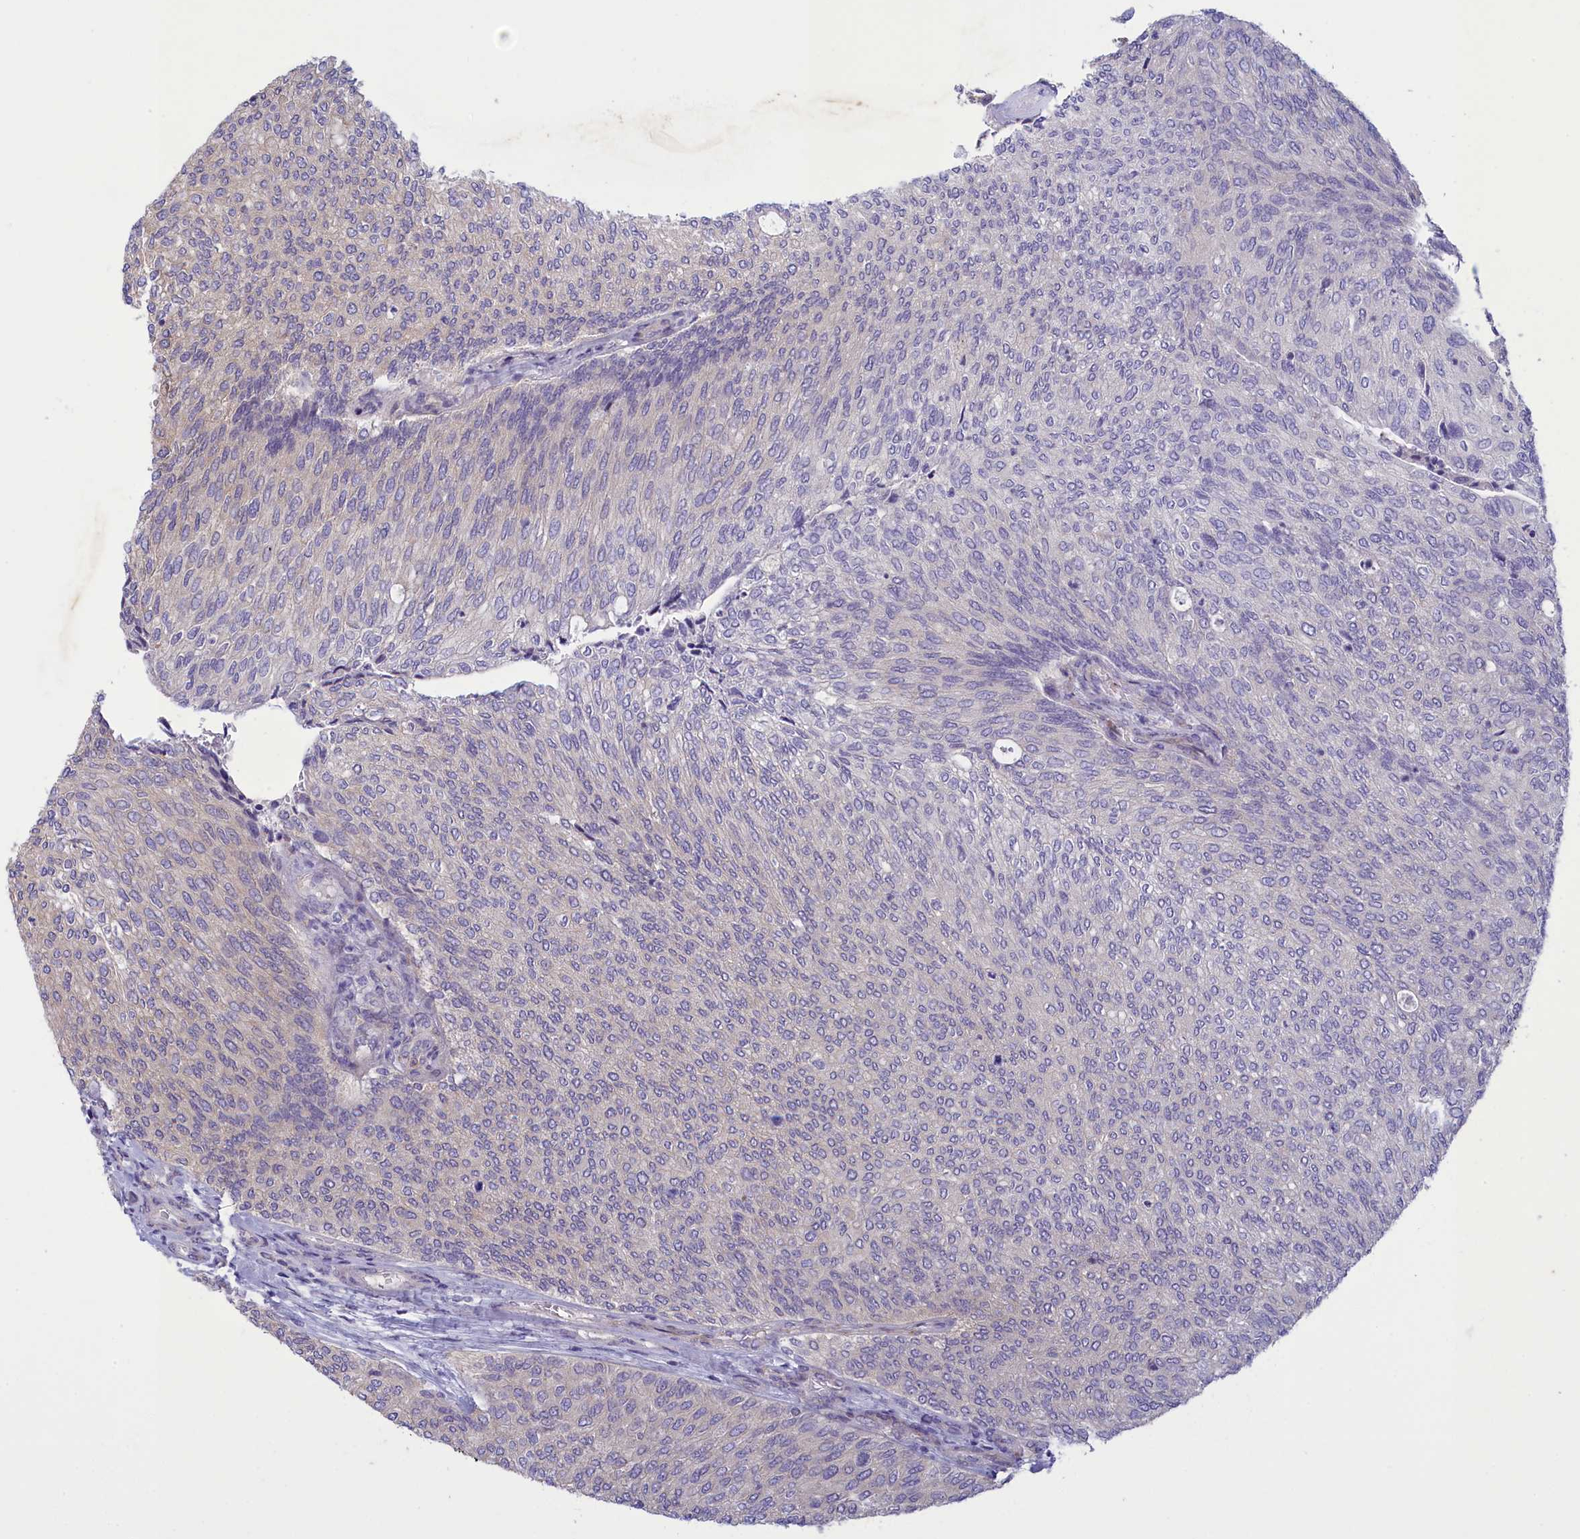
{"staining": {"intensity": "weak", "quantity": "<25%", "location": "cytoplasmic/membranous"}, "tissue": "urothelial cancer", "cell_type": "Tumor cells", "image_type": "cancer", "snomed": [{"axis": "morphology", "description": "Urothelial carcinoma, Low grade"}, {"axis": "topography", "description": "Urinary bladder"}], "caption": "Tumor cells show no significant expression in low-grade urothelial carcinoma.", "gene": "CORO2A", "patient": {"sex": "female", "age": 79}}